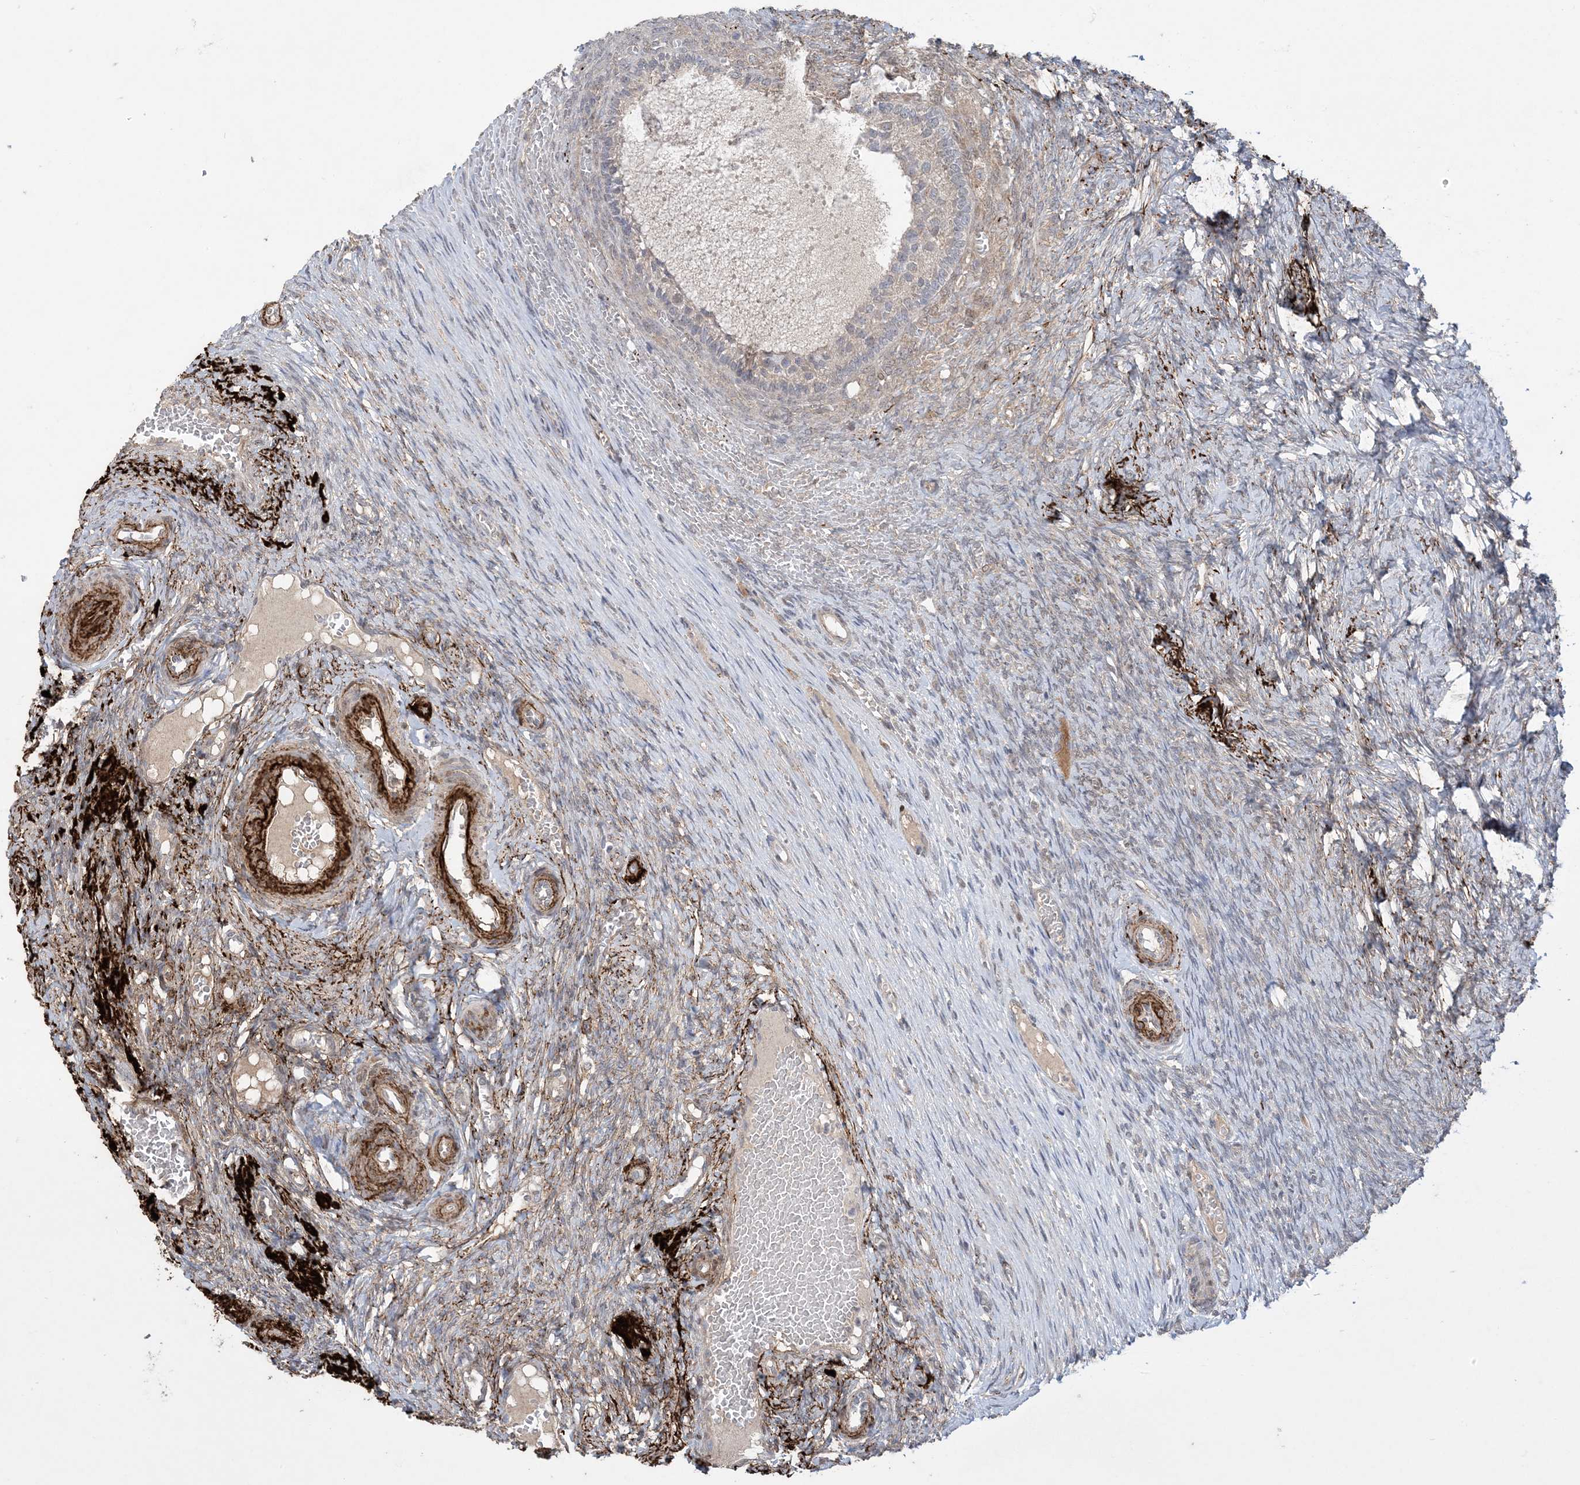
{"staining": {"intensity": "negative", "quantity": "none", "location": "none"}, "tissue": "ovary", "cell_type": "Follicle cells", "image_type": "normal", "snomed": [{"axis": "morphology", "description": "Adenocarcinoma, NOS"}, {"axis": "topography", "description": "Endometrium"}], "caption": "A micrograph of human ovary is negative for staining in follicle cells.", "gene": "XRN1", "patient": {"sex": "female", "age": 32}}